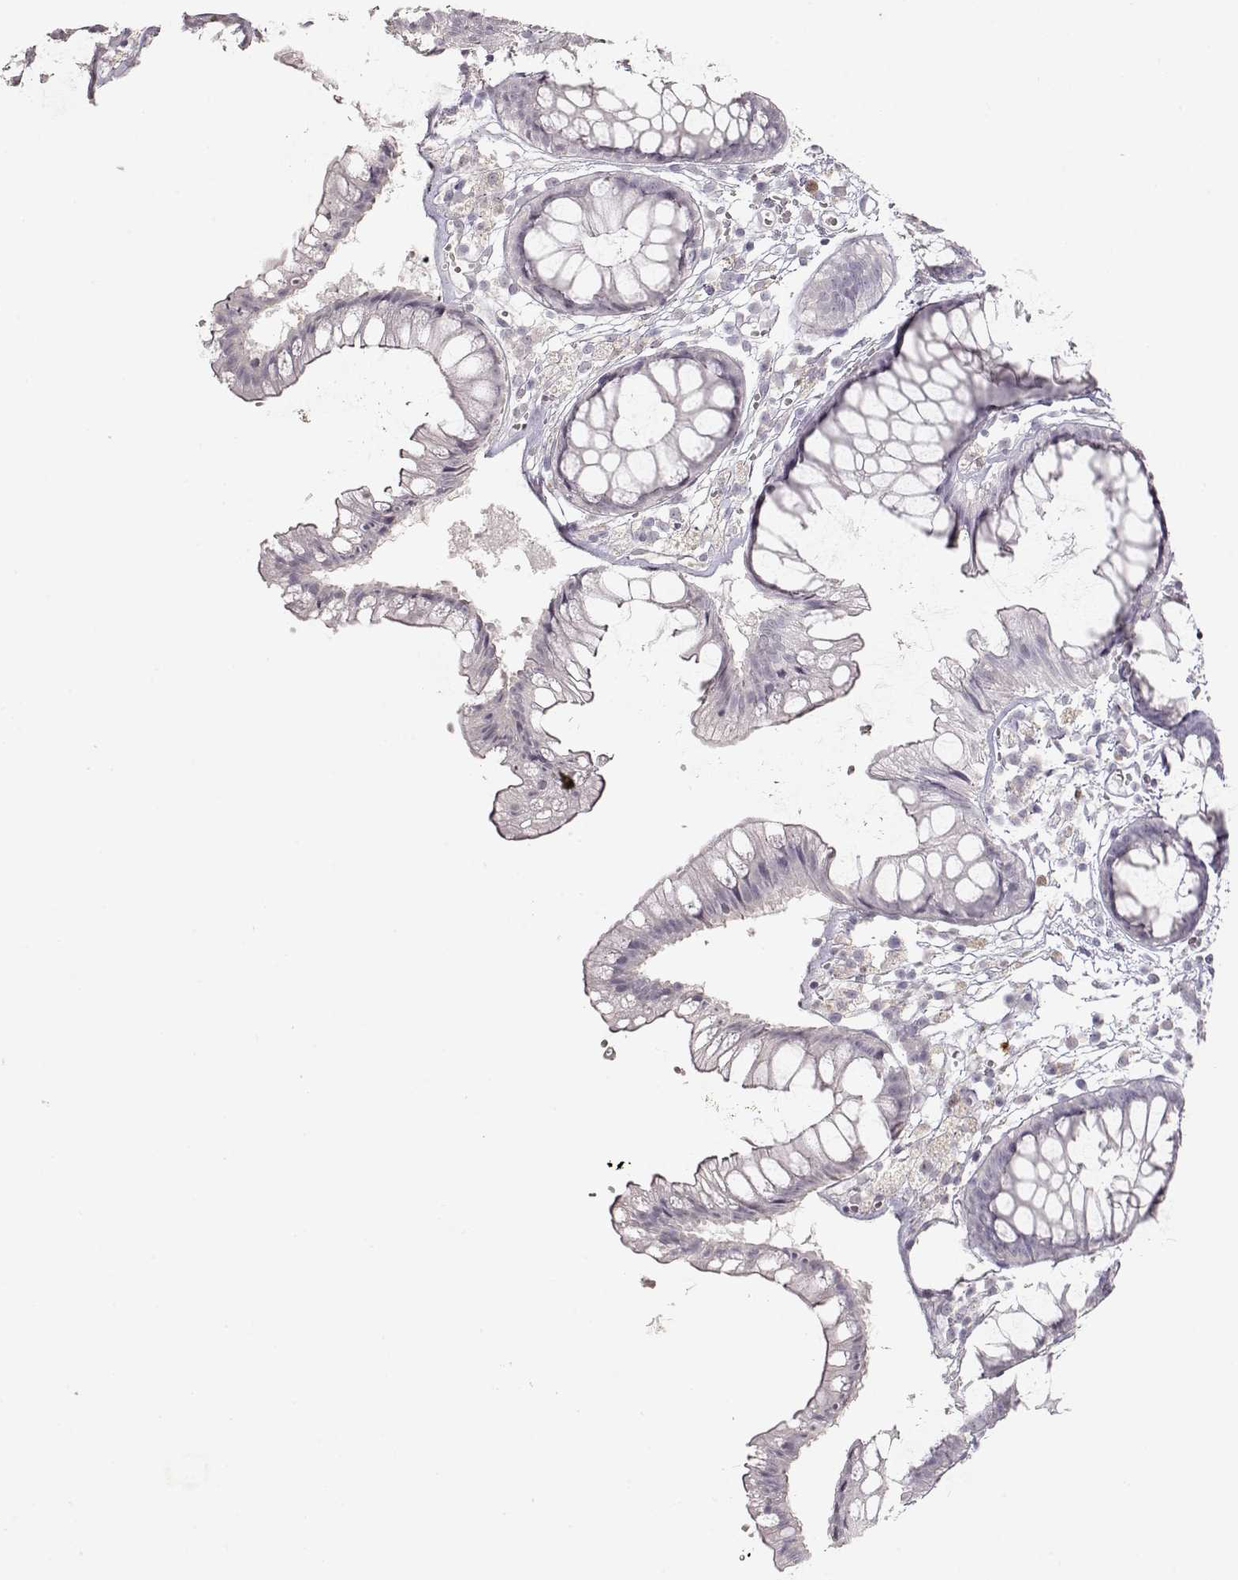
{"staining": {"intensity": "negative", "quantity": "none", "location": "none"}, "tissue": "colon", "cell_type": "Endothelial cells", "image_type": "normal", "snomed": [{"axis": "morphology", "description": "Normal tissue, NOS"}, {"axis": "morphology", "description": "Adenocarcinoma, NOS"}, {"axis": "topography", "description": "Colon"}], "caption": "The histopathology image reveals no significant staining in endothelial cells of colon.", "gene": "S100B", "patient": {"sex": "male", "age": 65}}